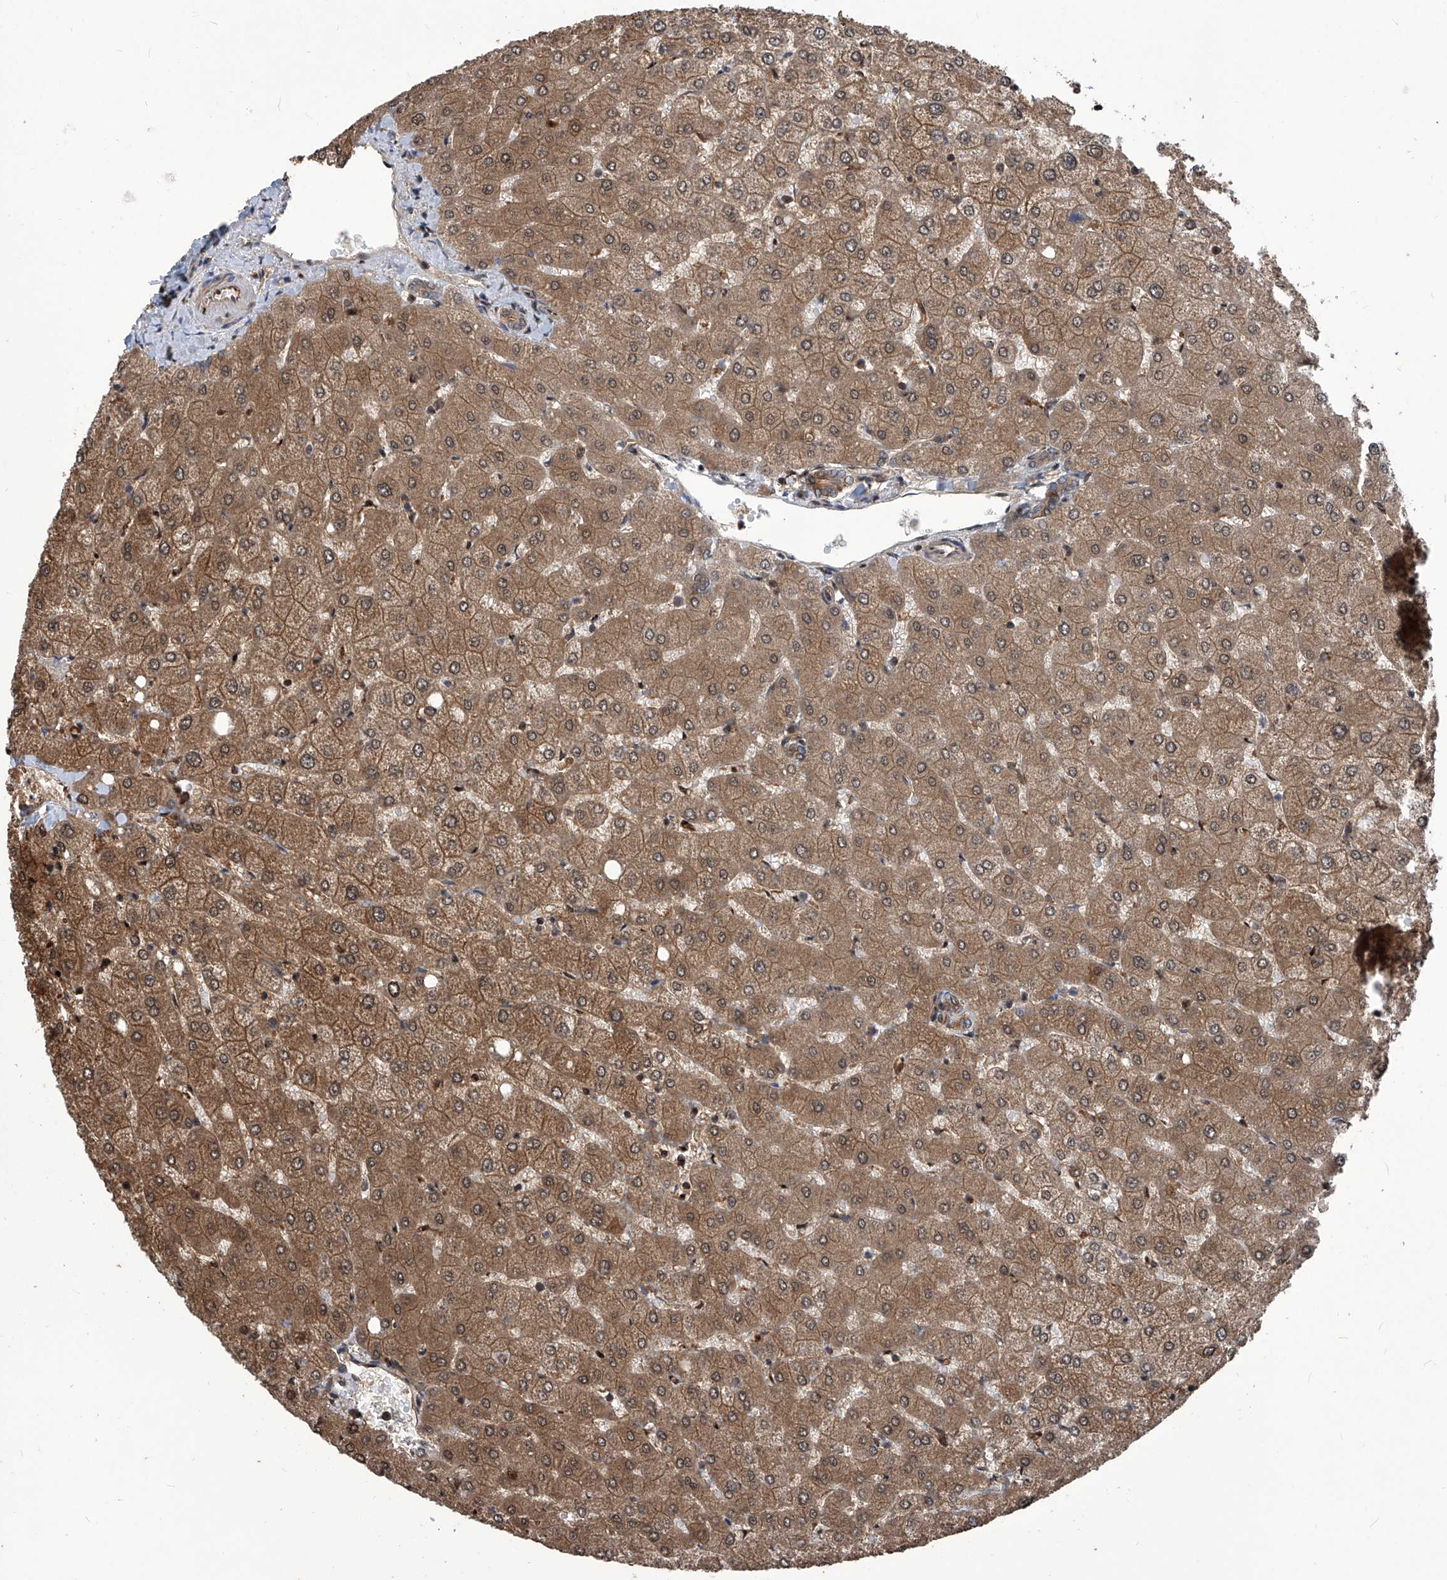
{"staining": {"intensity": "moderate", "quantity": "25%-75%", "location": "cytoplasmic/membranous"}, "tissue": "liver", "cell_type": "Cholangiocytes", "image_type": "normal", "snomed": [{"axis": "morphology", "description": "Normal tissue, NOS"}, {"axis": "topography", "description": "Liver"}], "caption": "An immunohistochemistry (IHC) histopathology image of normal tissue is shown. Protein staining in brown highlights moderate cytoplasmic/membranous positivity in liver within cholangiocytes.", "gene": "PSMB1", "patient": {"sex": "female", "age": 54}}